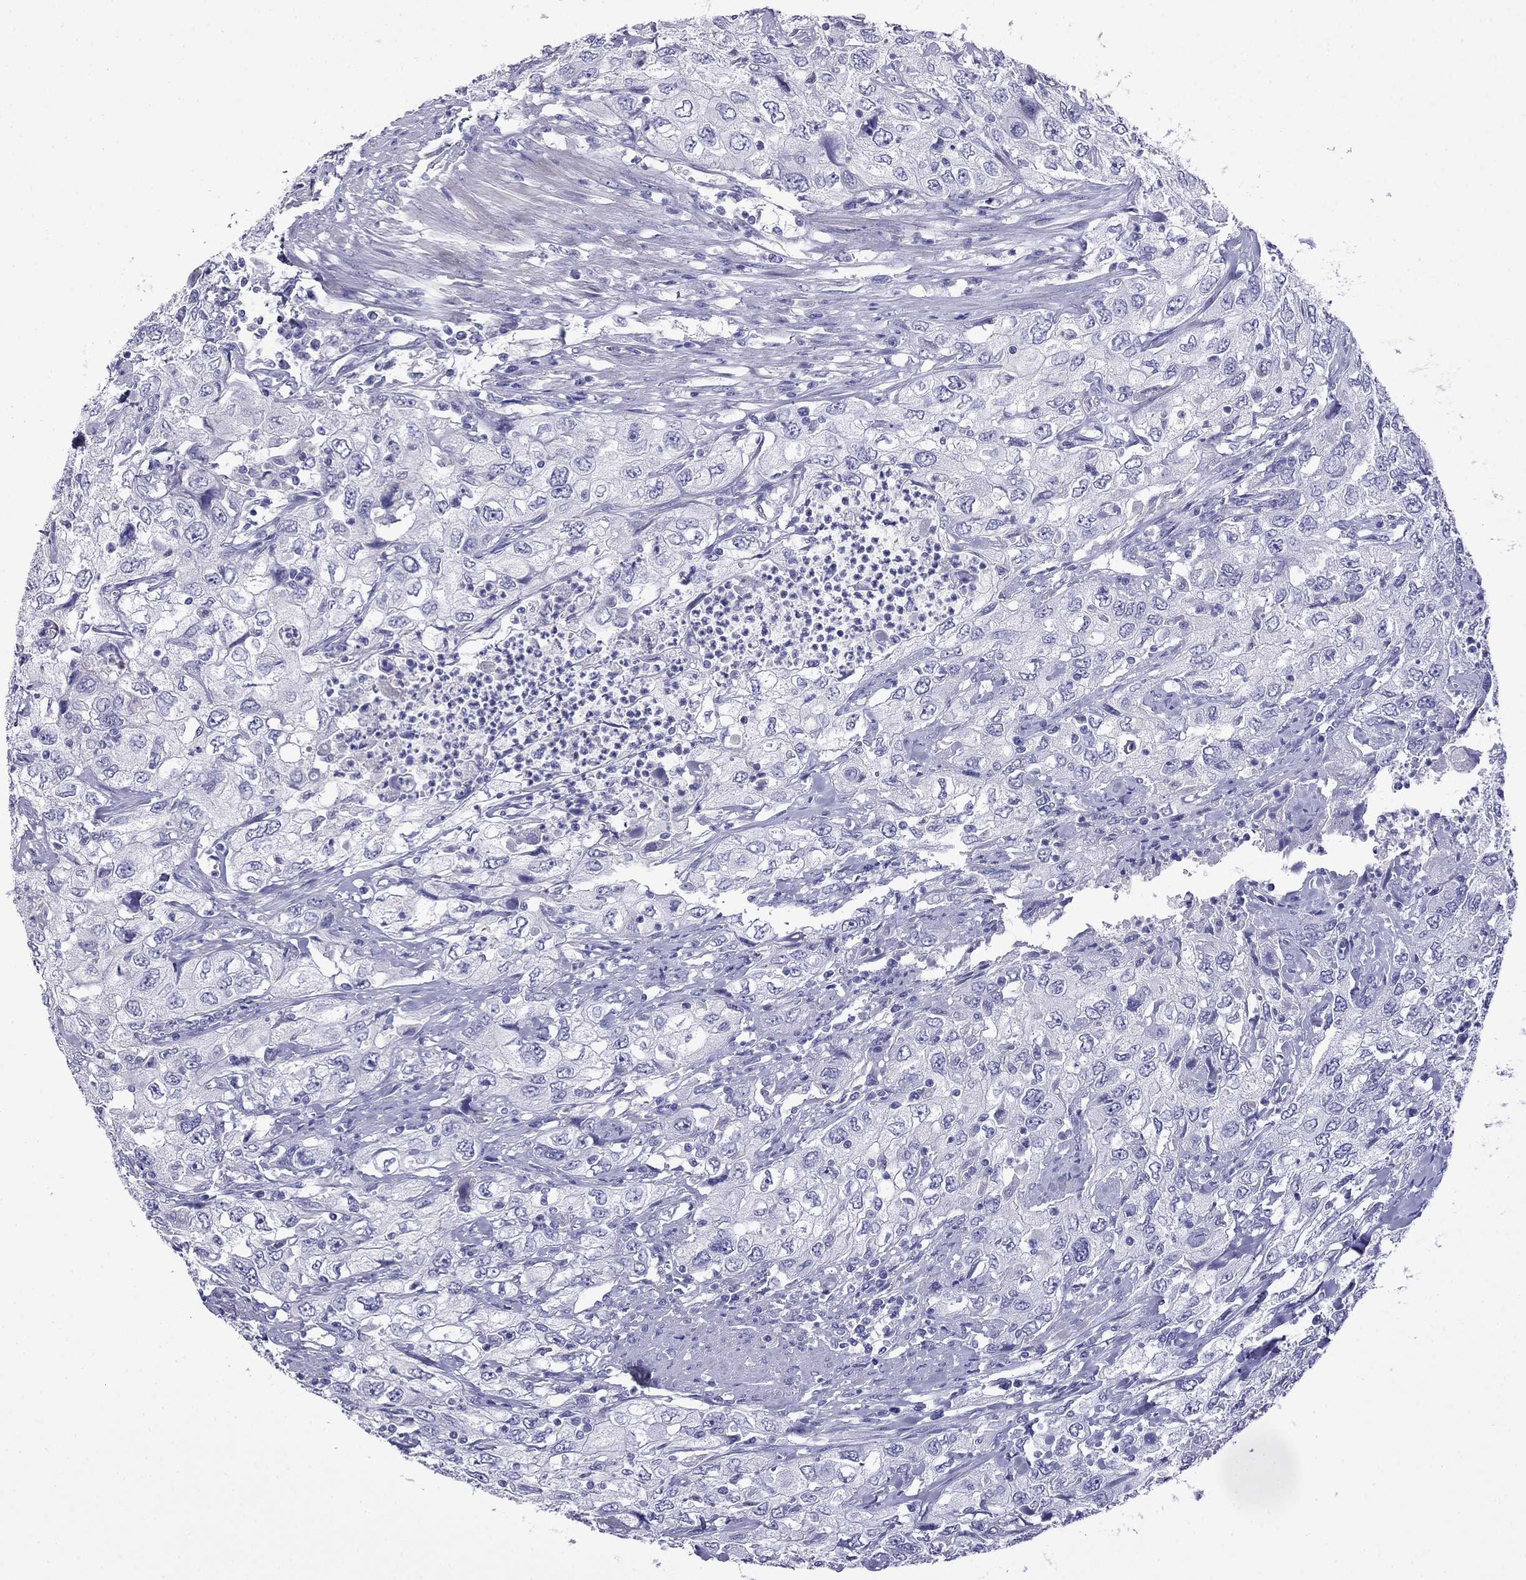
{"staining": {"intensity": "negative", "quantity": "none", "location": "none"}, "tissue": "urothelial cancer", "cell_type": "Tumor cells", "image_type": "cancer", "snomed": [{"axis": "morphology", "description": "Urothelial carcinoma, High grade"}, {"axis": "topography", "description": "Urinary bladder"}], "caption": "DAB immunohistochemical staining of urothelial cancer demonstrates no significant expression in tumor cells.", "gene": "MYO15A", "patient": {"sex": "male", "age": 76}}